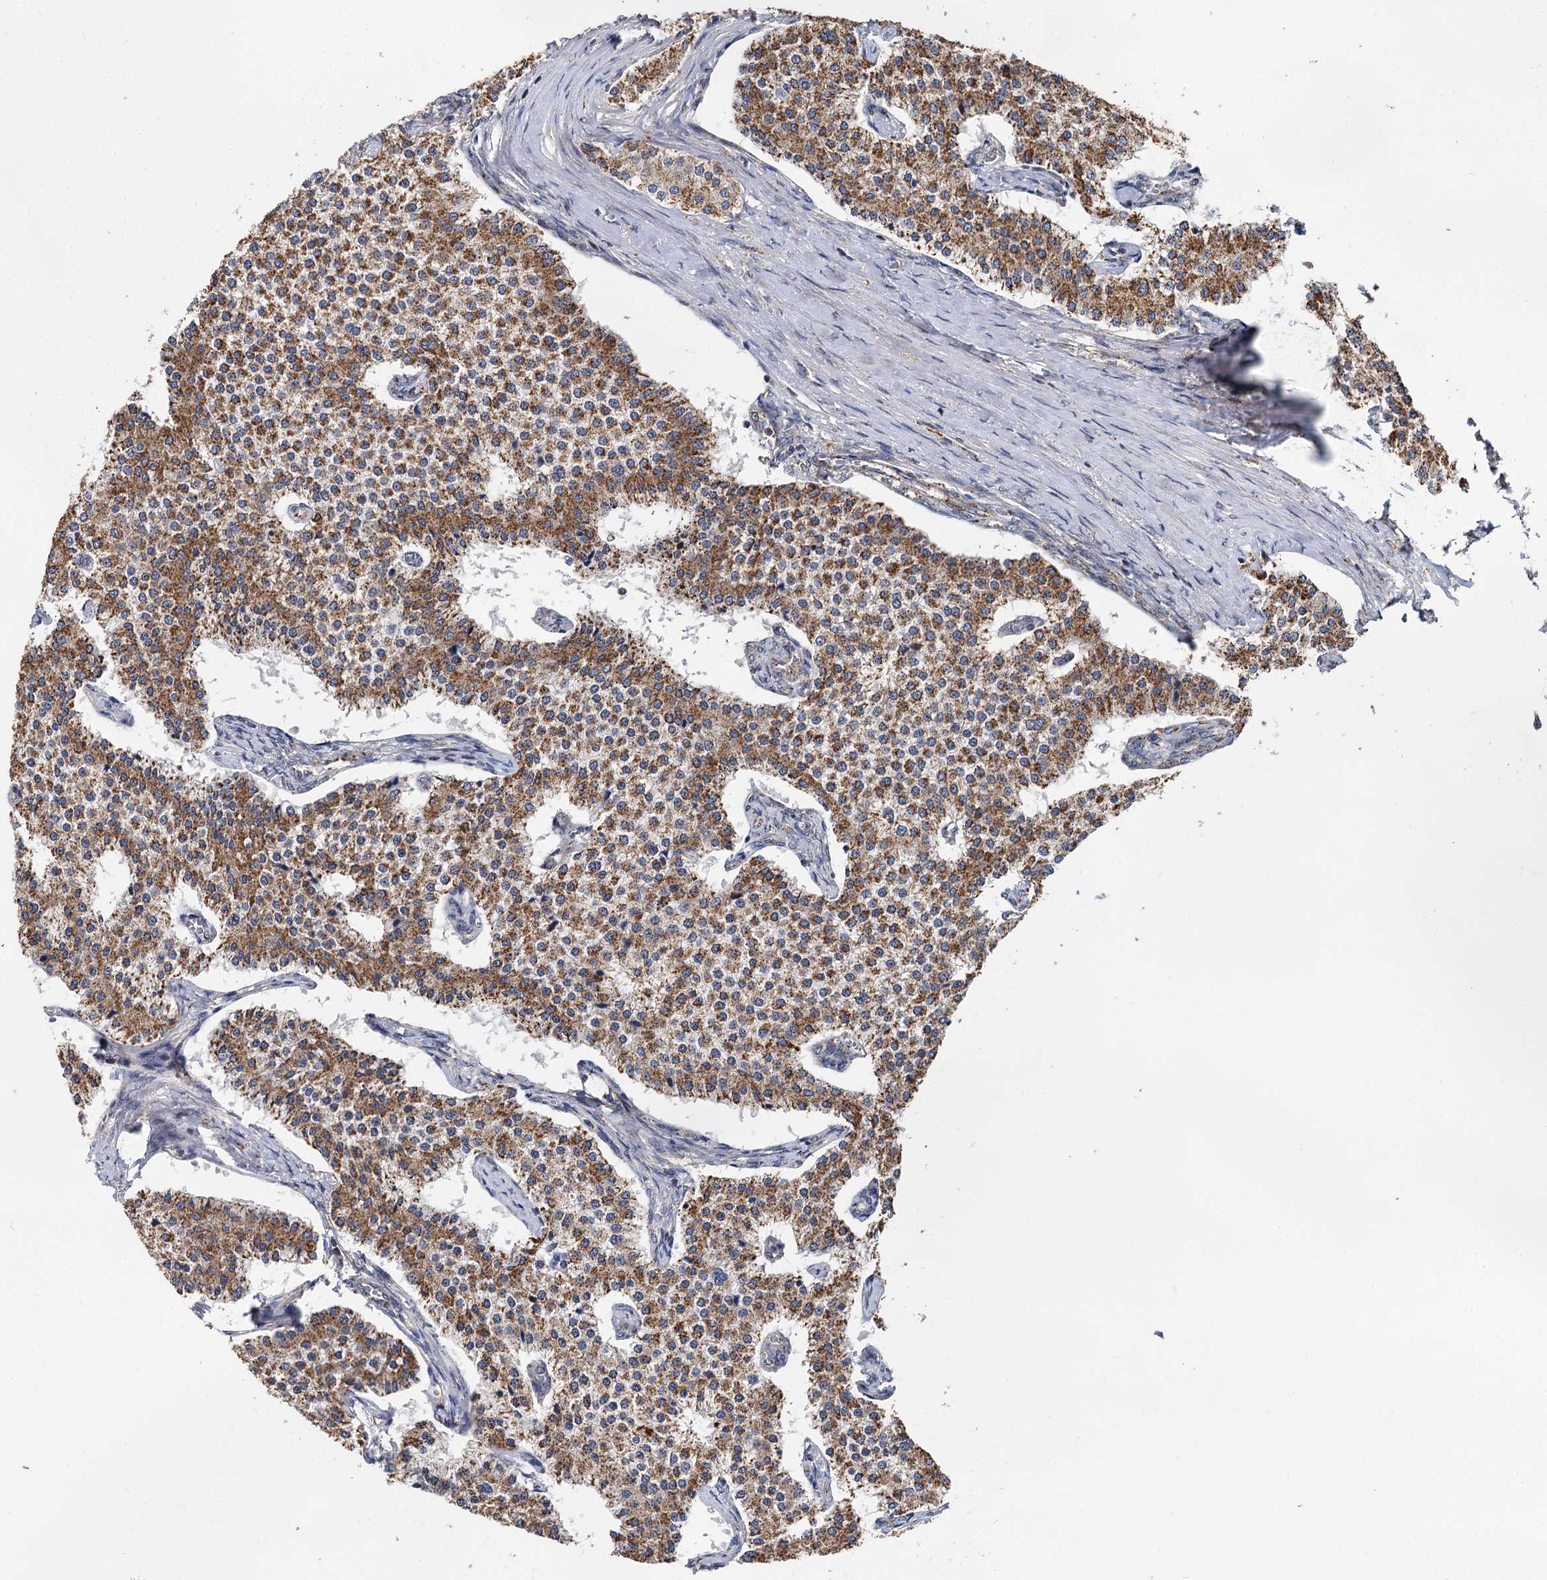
{"staining": {"intensity": "moderate", "quantity": ">75%", "location": "cytoplasmic/membranous"}, "tissue": "carcinoid", "cell_type": "Tumor cells", "image_type": "cancer", "snomed": [{"axis": "morphology", "description": "Carcinoid, malignant, NOS"}, {"axis": "topography", "description": "Colon"}], "caption": "Protein staining of carcinoid tissue demonstrates moderate cytoplasmic/membranous staining in about >75% of tumor cells. The staining is performed using DAB (3,3'-diaminobenzidine) brown chromogen to label protein expression. The nuclei are counter-stained blue using hematoxylin.", "gene": "SPRYD3", "patient": {"sex": "female", "age": 52}}